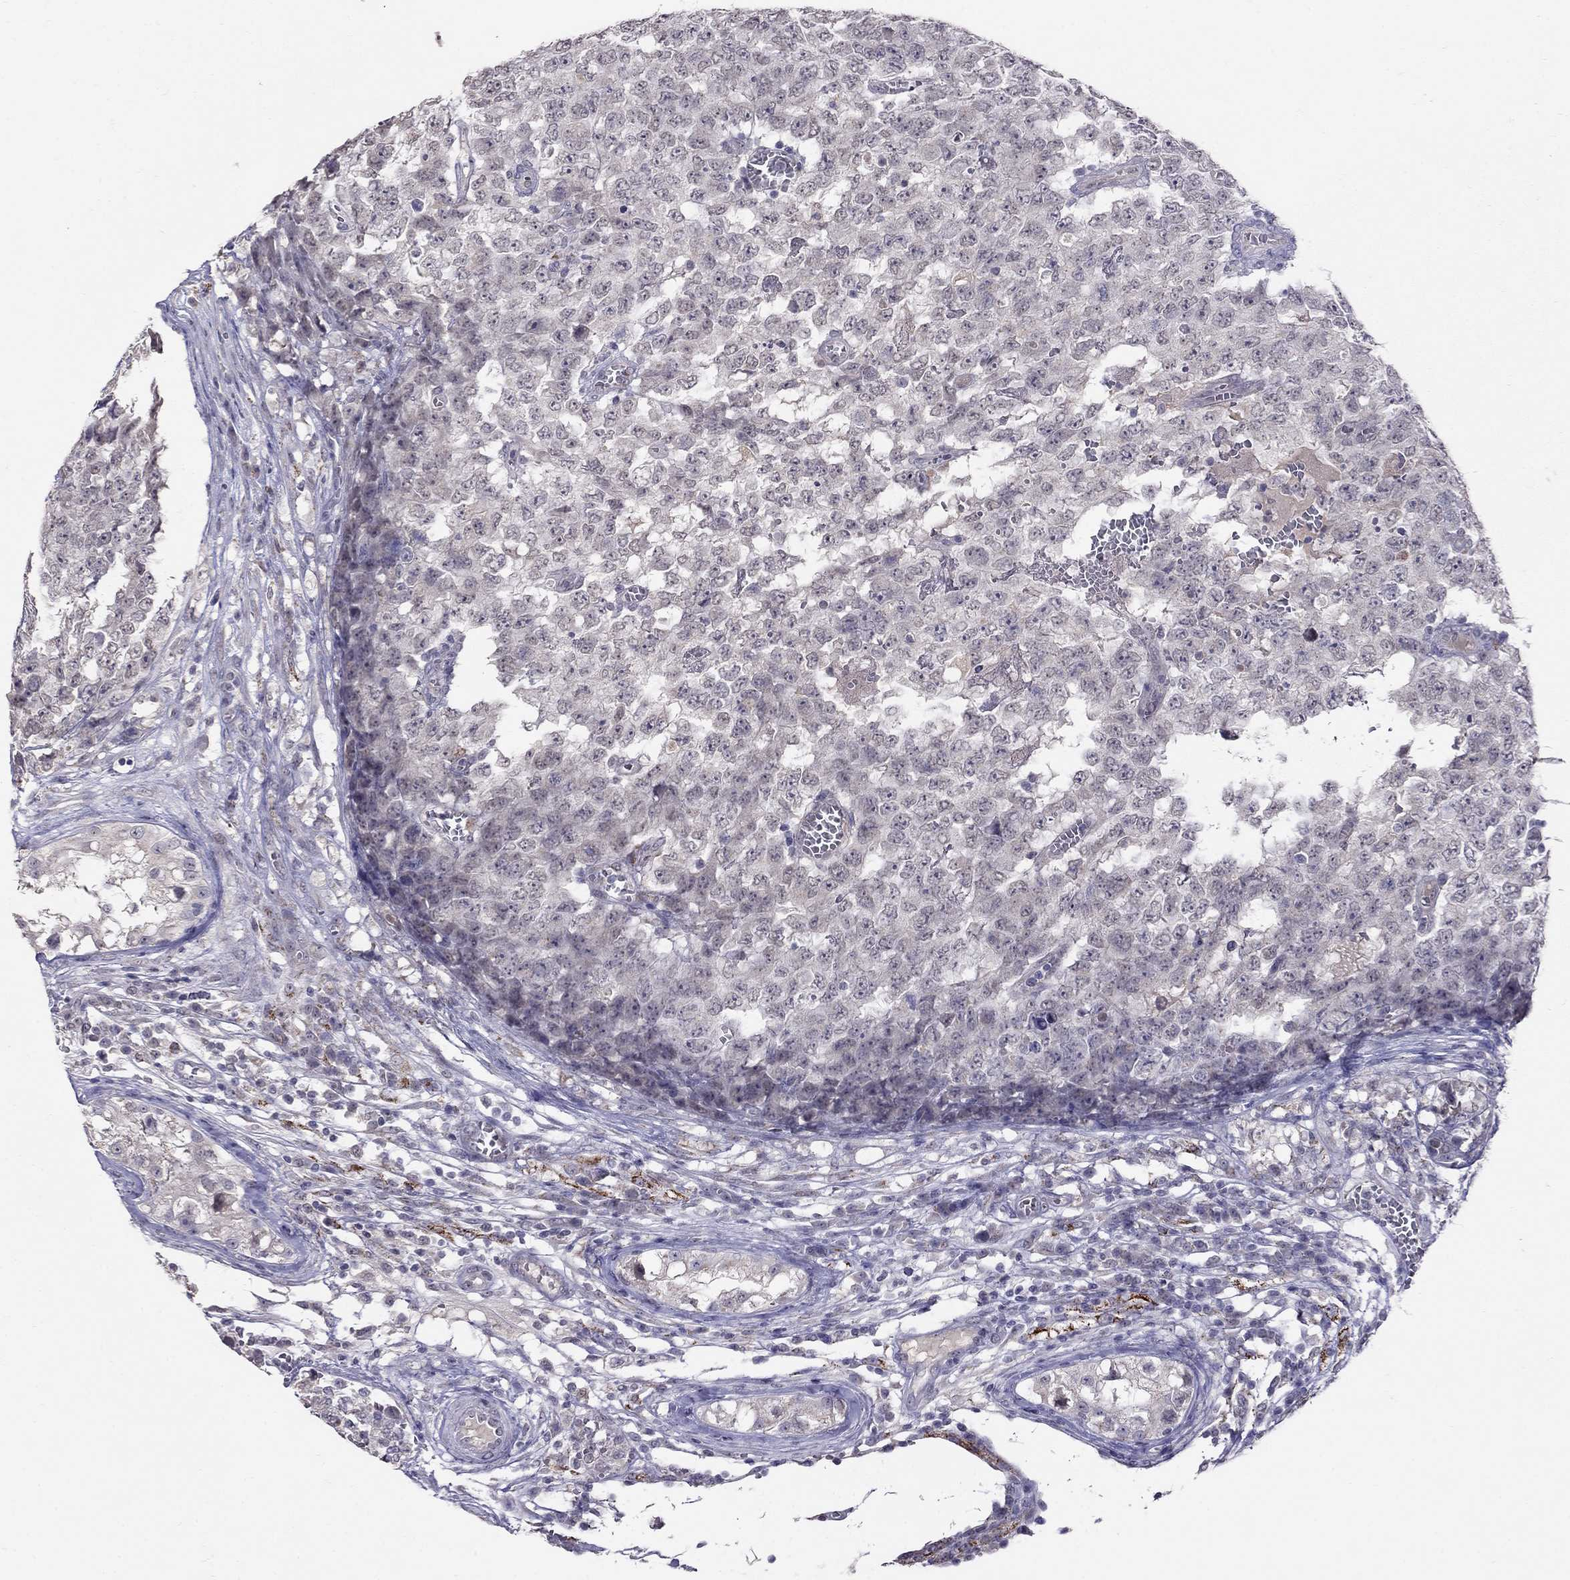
{"staining": {"intensity": "negative", "quantity": "none", "location": "none"}, "tissue": "testis cancer", "cell_type": "Tumor cells", "image_type": "cancer", "snomed": [{"axis": "morphology", "description": "Carcinoma, Embryonal, NOS"}, {"axis": "topography", "description": "Testis"}], "caption": "Human embryonal carcinoma (testis) stained for a protein using IHC exhibits no positivity in tumor cells.", "gene": "MYO3B", "patient": {"sex": "male", "age": 23}}